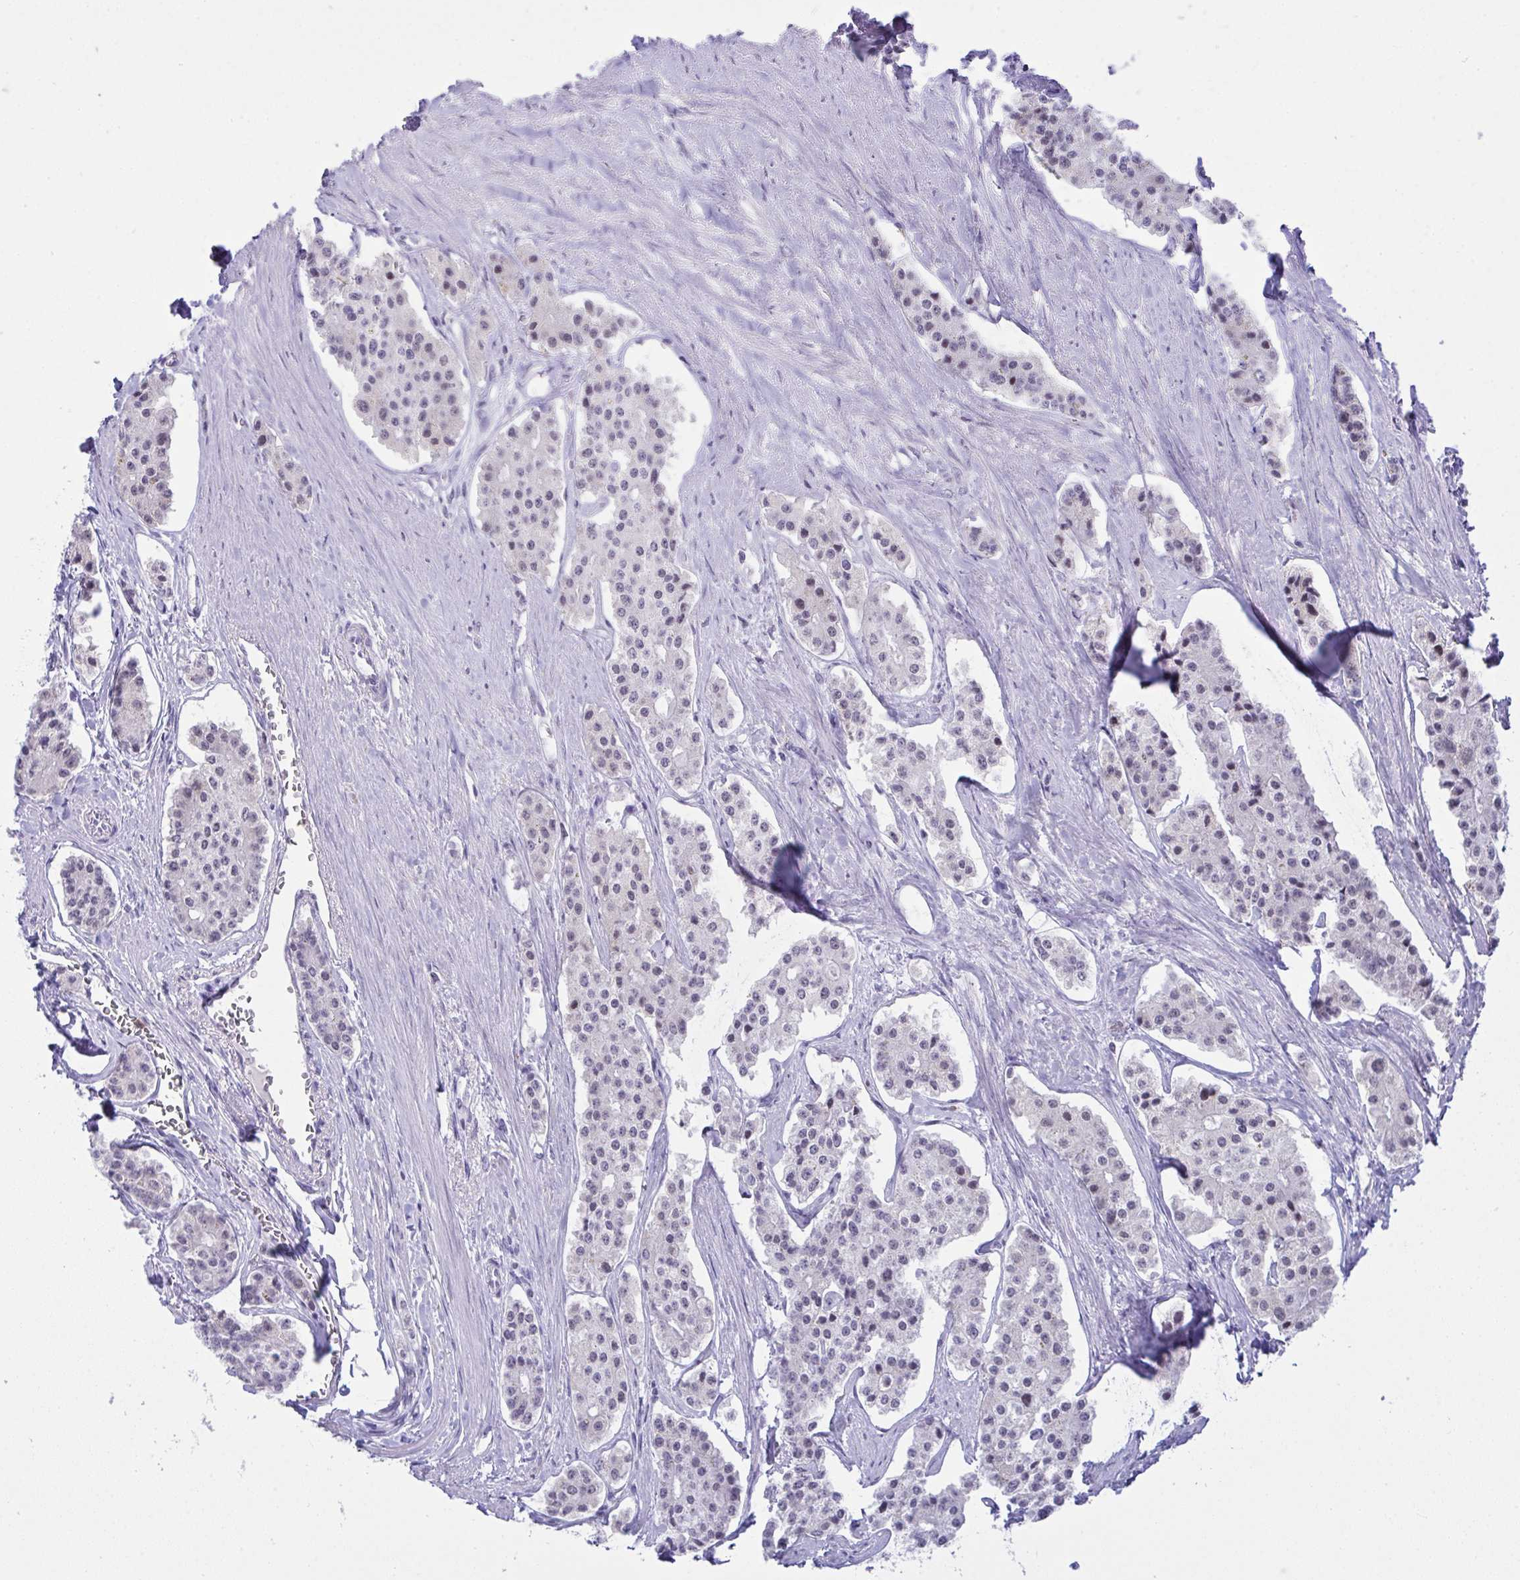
{"staining": {"intensity": "negative", "quantity": "none", "location": "none"}, "tissue": "carcinoid", "cell_type": "Tumor cells", "image_type": "cancer", "snomed": [{"axis": "morphology", "description": "Carcinoid, malignant, NOS"}, {"axis": "topography", "description": "Small intestine"}], "caption": "Image shows no significant protein positivity in tumor cells of carcinoid. Nuclei are stained in blue.", "gene": "PLA2G12B", "patient": {"sex": "female", "age": 65}}